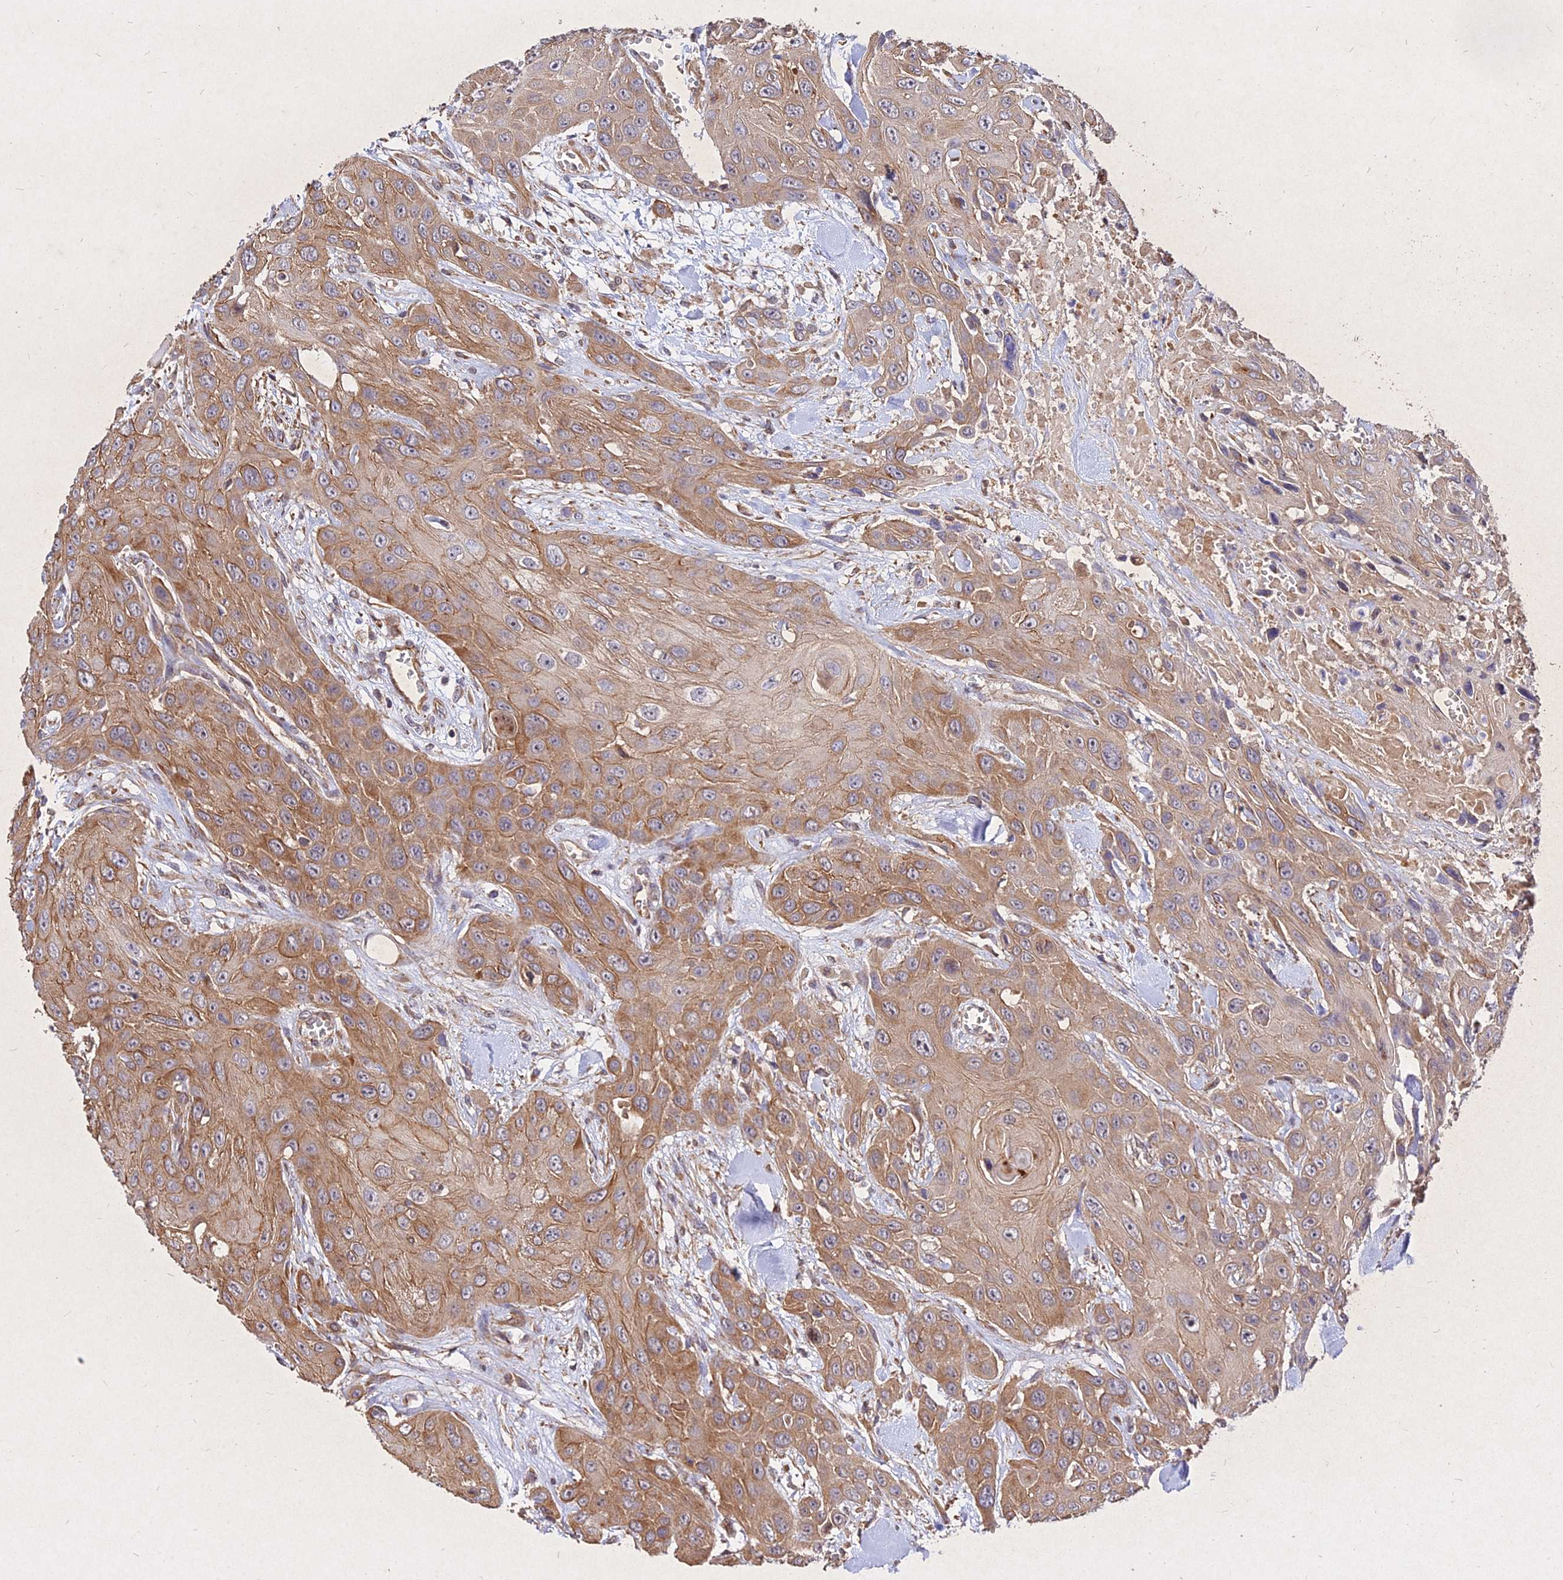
{"staining": {"intensity": "moderate", "quantity": "25%-75%", "location": "cytoplasmic/membranous"}, "tissue": "head and neck cancer", "cell_type": "Tumor cells", "image_type": "cancer", "snomed": [{"axis": "morphology", "description": "Squamous cell carcinoma, NOS"}, {"axis": "topography", "description": "Head-Neck"}], "caption": "High-power microscopy captured an immunohistochemistry (IHC) photomicrograph of head and neck squamous cell carcinoma, revealing moderate cytoplasmic/membranous positivity in about 25%-75% of tumor cells.", "gene": "SKA1", "patient": {"sex": "male", "age": 81}}